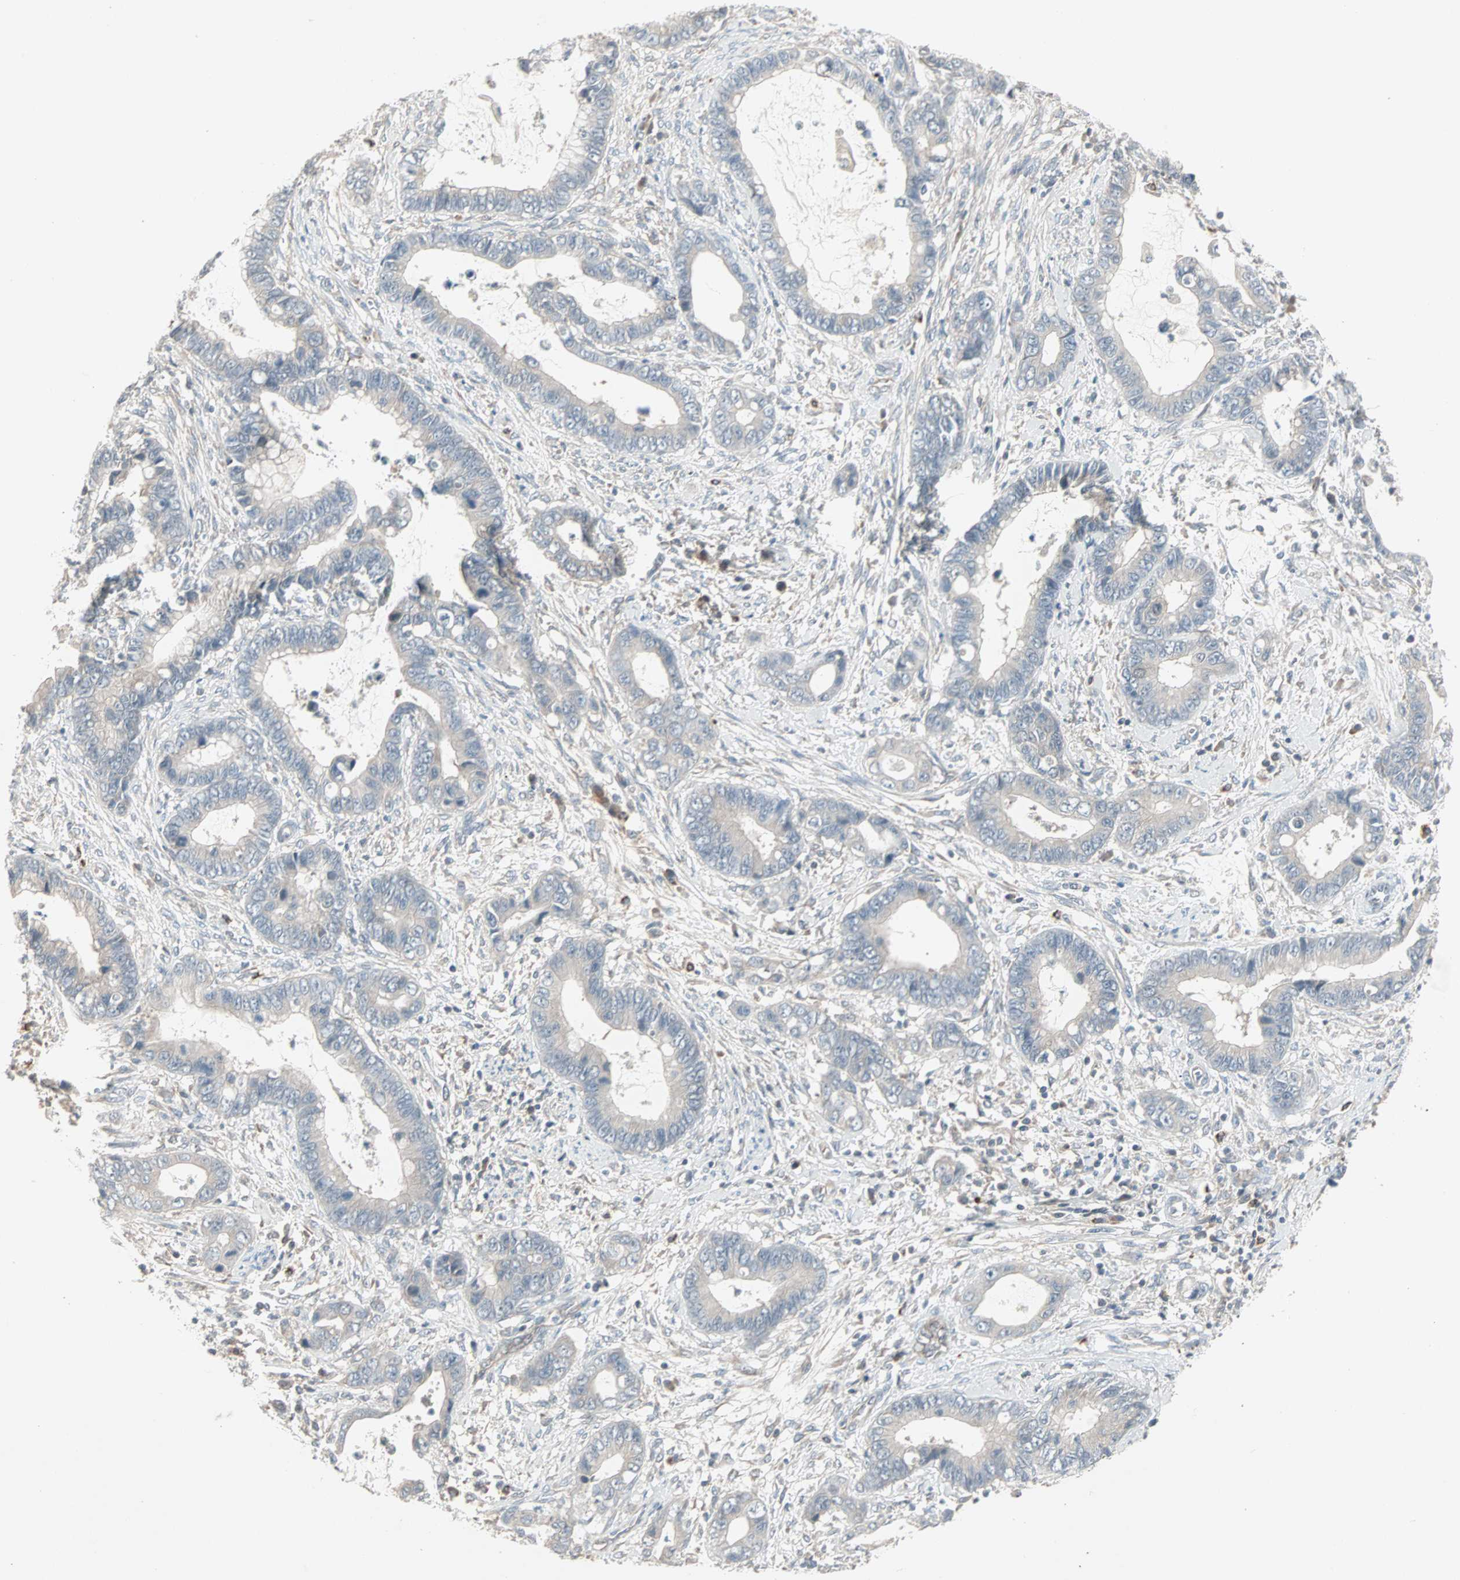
{"staining": {"intensity": "weak", "quantity": "<25%", "location": "cytoplasmic/membranous"}, "tissue": "cervical cancer", "cell_type": "Tumor cells", "image_type": "cancer", "snomed": [{"axis": "morphology", "description": "Adenocarcinoma, NOS"}, {"axis": "topography", "description": "Cervix"}], "caption": "An IHC photomicrograph of cervical cancer is shown. There is no staining in tumor cells of cervical cancer.", "gene": "JMJD7-PLA2G4B", "patient": {"sex": "female", "age": 44}}